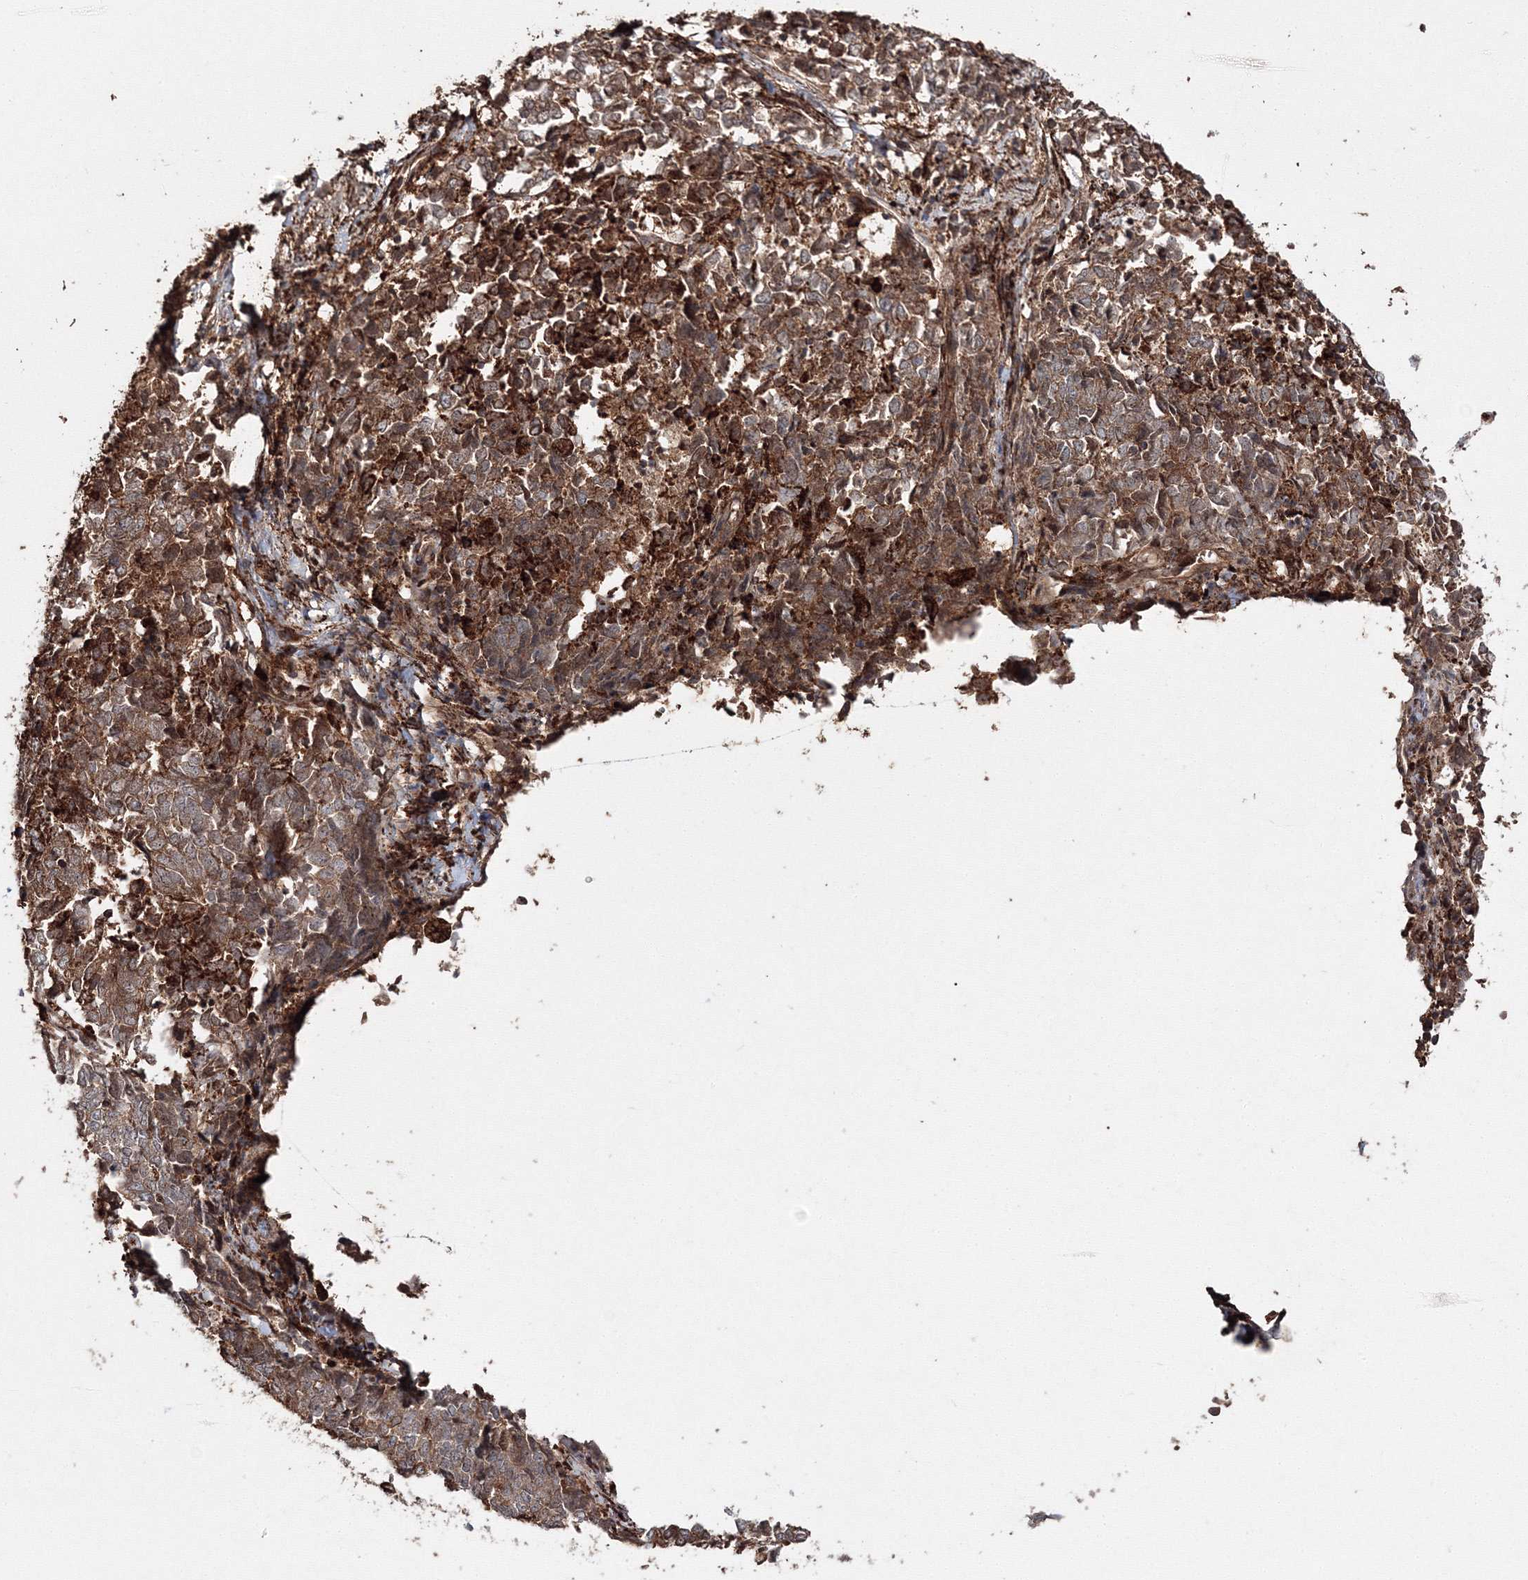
{"staining": {"intensity": "moderate", "quantity": ">75%", "location": "cytoplasmic/membranous"}, "tissue": "endometrial cancer", "cell_type": "Tumor cells", "image_type": "cancer", "snomed": [{"axis": "morphology", "description": "Adenocarcinoma, NOS"}, {"axis": "topography", "description": "Endometrium"}], "caption": "Immunohistochemistry photomicrograph of endometrial adenocarcinoma stained for a protein (brown), which displays medium levels of moderate cytoplasmic/membranous positivity in approximately >75% of tumor cells.", "gene": "DDO", "patient": {"sex": "female", "age": 80}}